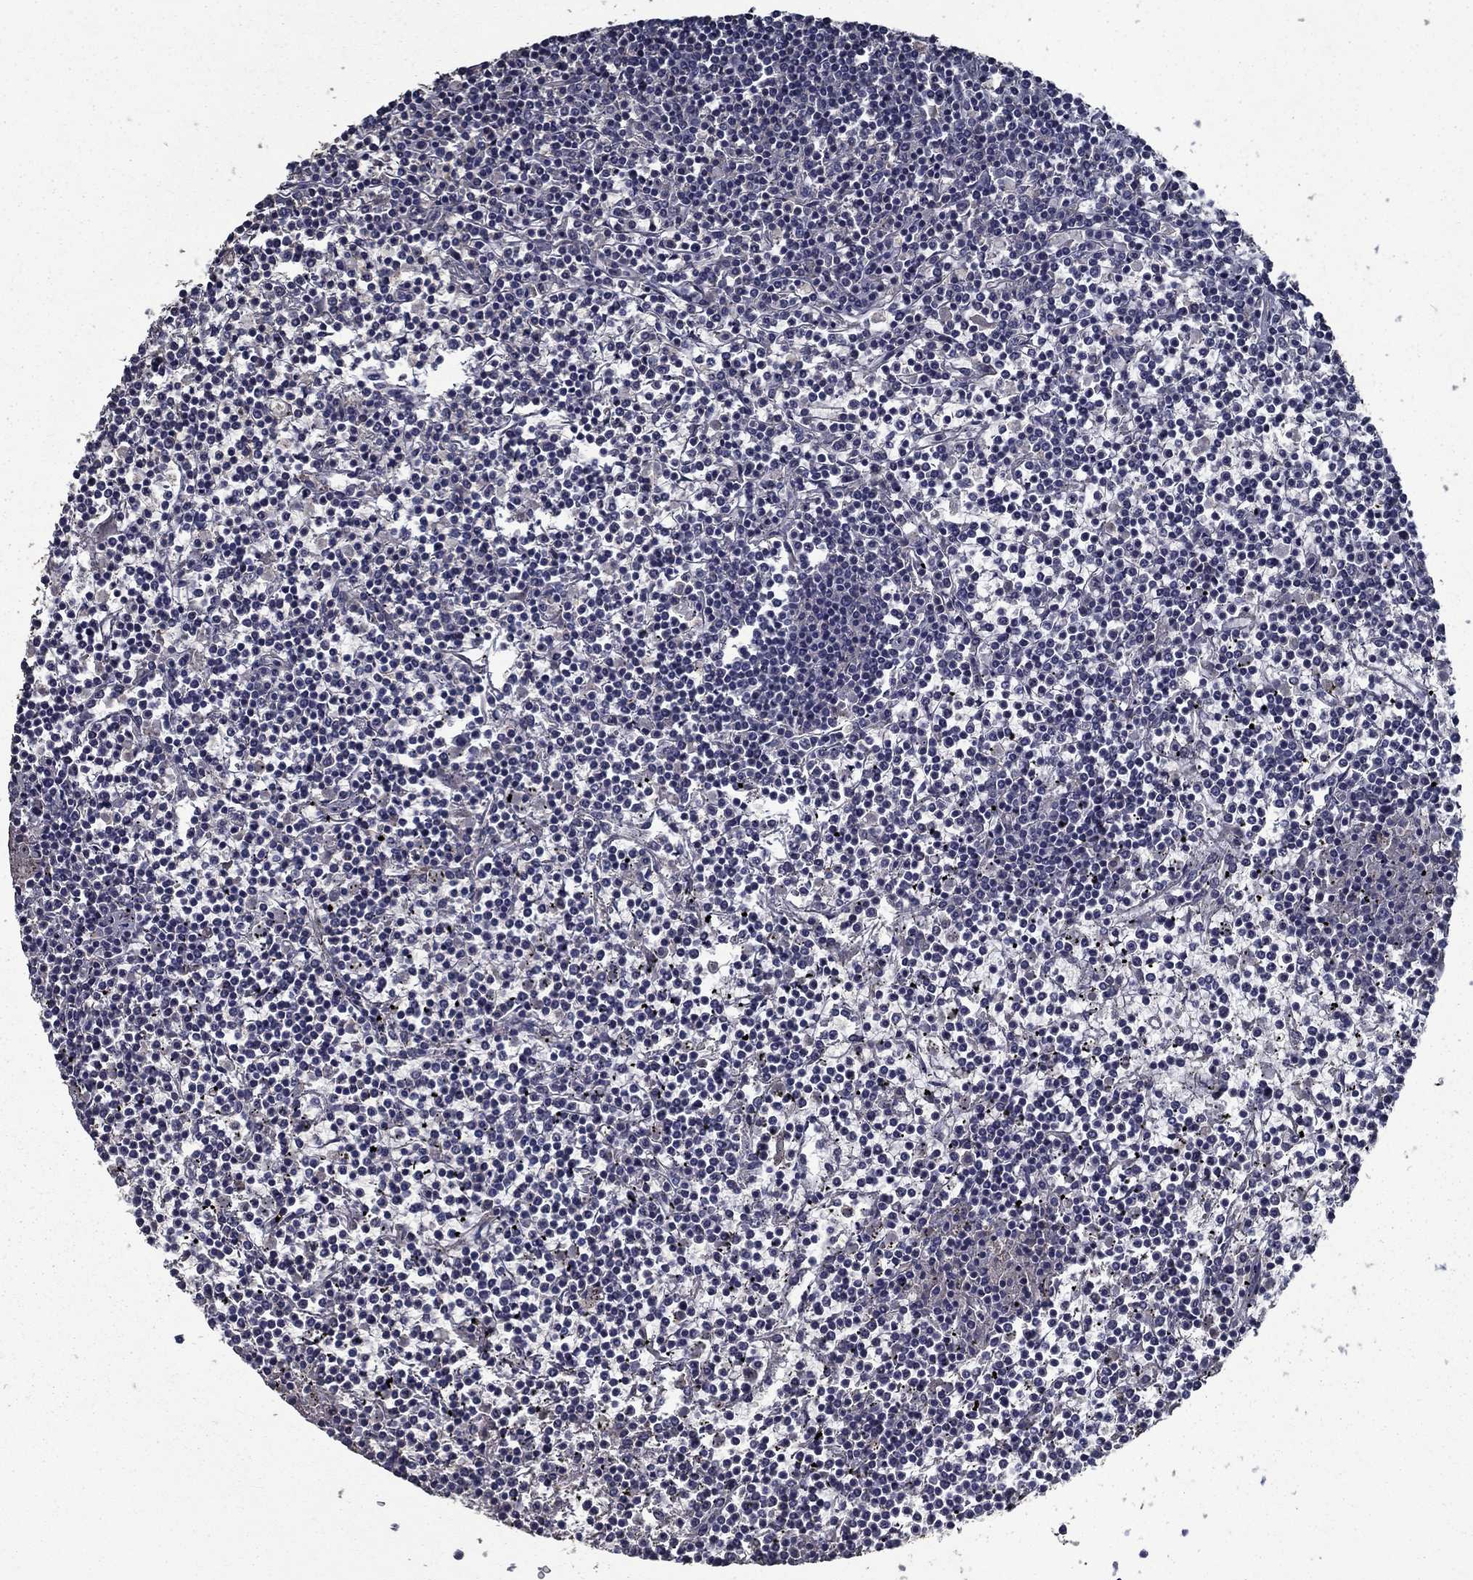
{"staining": {"intensity": "negative", "quantity": "none", "location": "none"}, "tissue": "lymphoma", "cell_type": "Tumor cells", "image_type": "cancer", "snomed": [{"axis": "morphology", "description": "Malignant lymphoma, non-Hodgkin's type, Low grade"}, {"axis": "topography", "description": "Spleen"}], "caption": "Immunohistochemistry photomicrograph of neoplastic tissue: lymphoma stained with DAB (3,3'-diaminobenzidine) shows no significant protein expression in tumor cells.", "gene": "SLC44A1", "patient": {"sex": "female", "age": 19}}